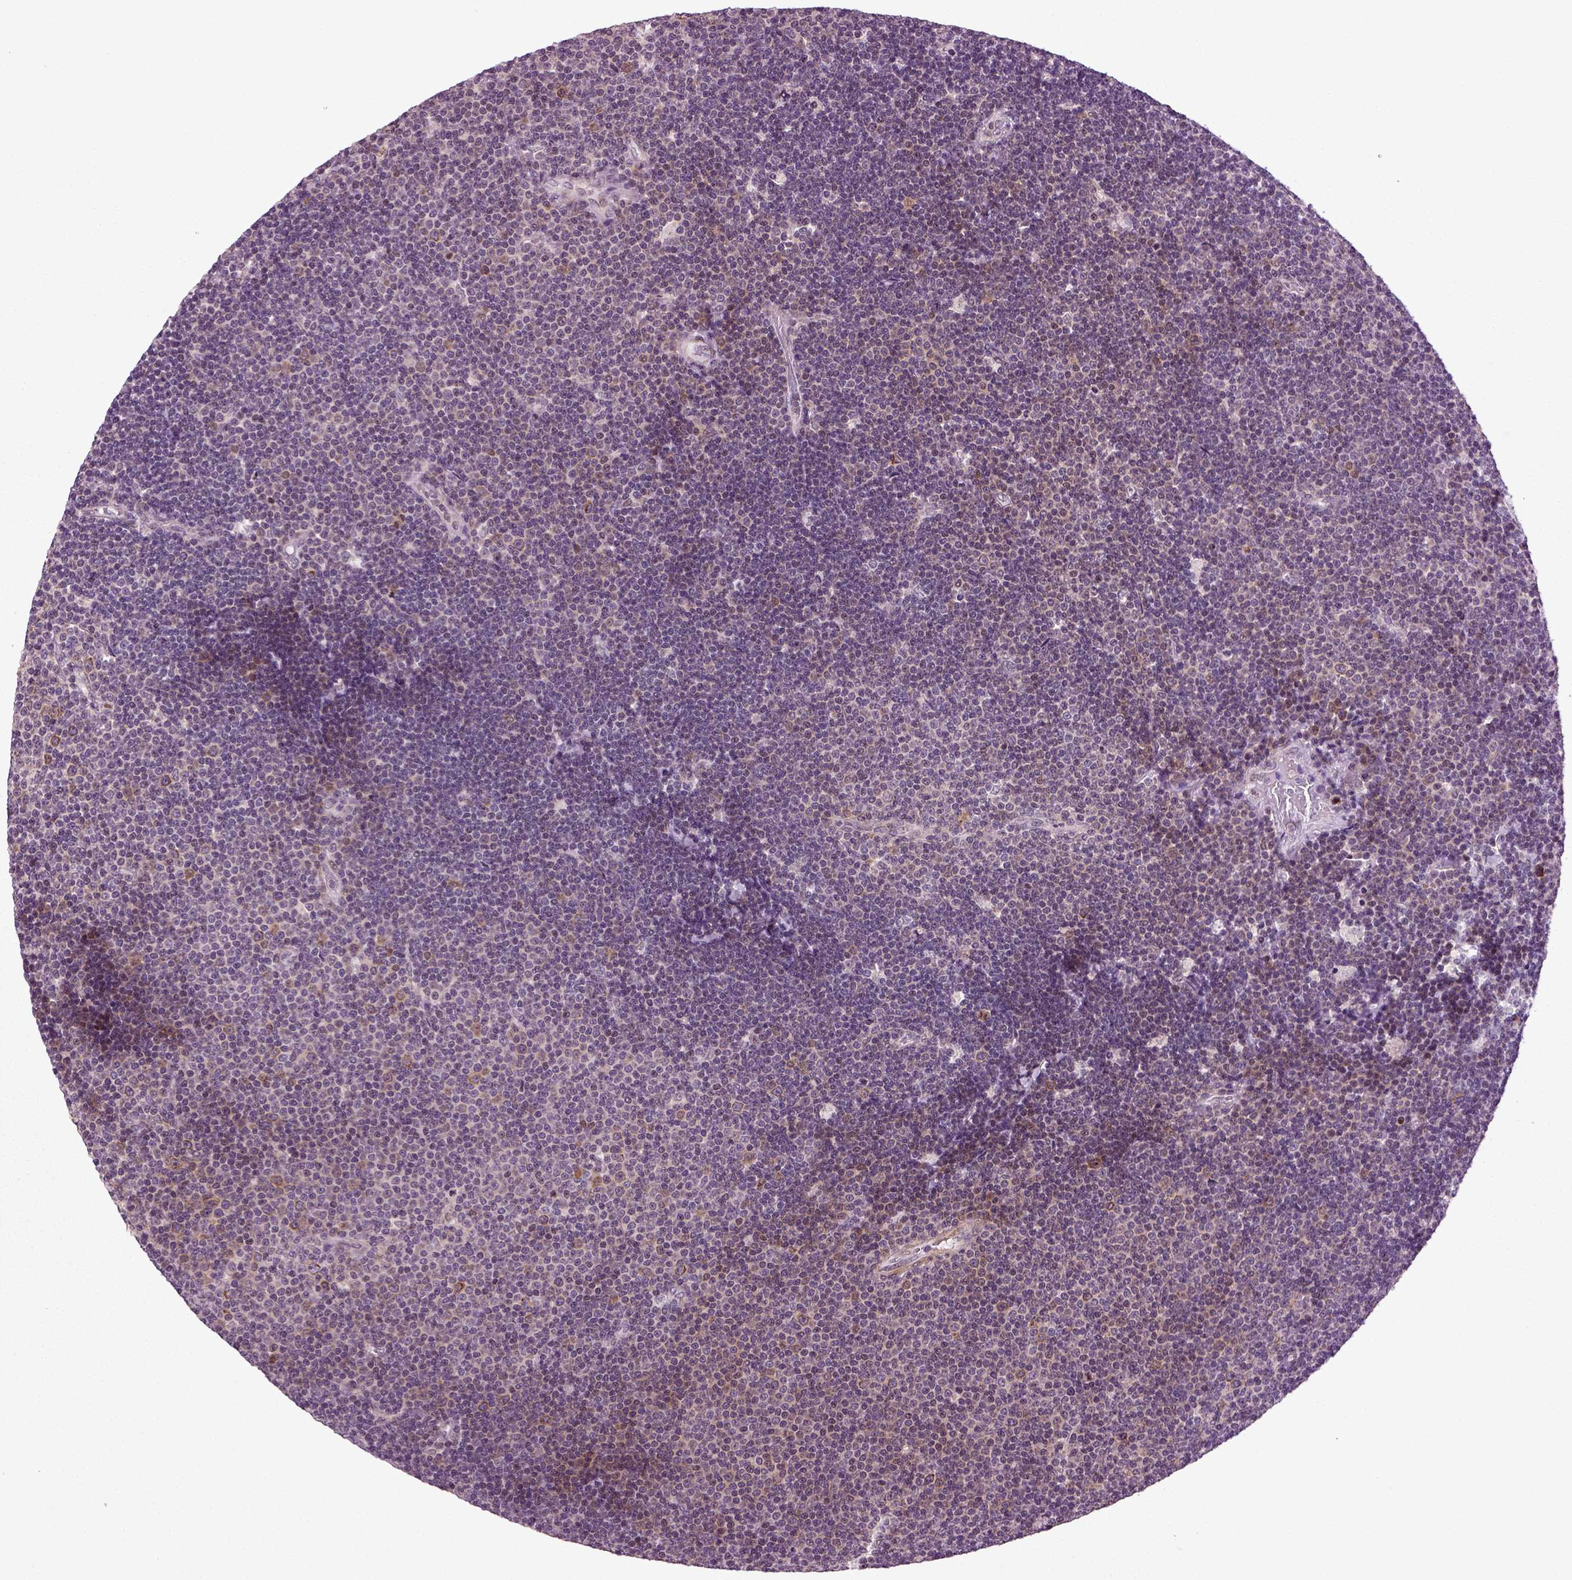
{"staining": {"intensity": "negative", "quantity": "none", "location": "none"}, "tissue": "lymphoma", "cell_type": "Tumor cells", "image_type": "cancer", "snomed": [{"axis": "morphology", "description": "Malignant lymphoma, non-Hodgkin's type, Low grade"}, {"axis": "topography", "description": "Brain"}], "caption": "Tumor cells are negative for protein expression in human lymphoma. (DAB immunohistochemistry with hematoxylin counter stain).", "gene": "KNSTRN", "patient": {"sex": "female", "age": 66}}